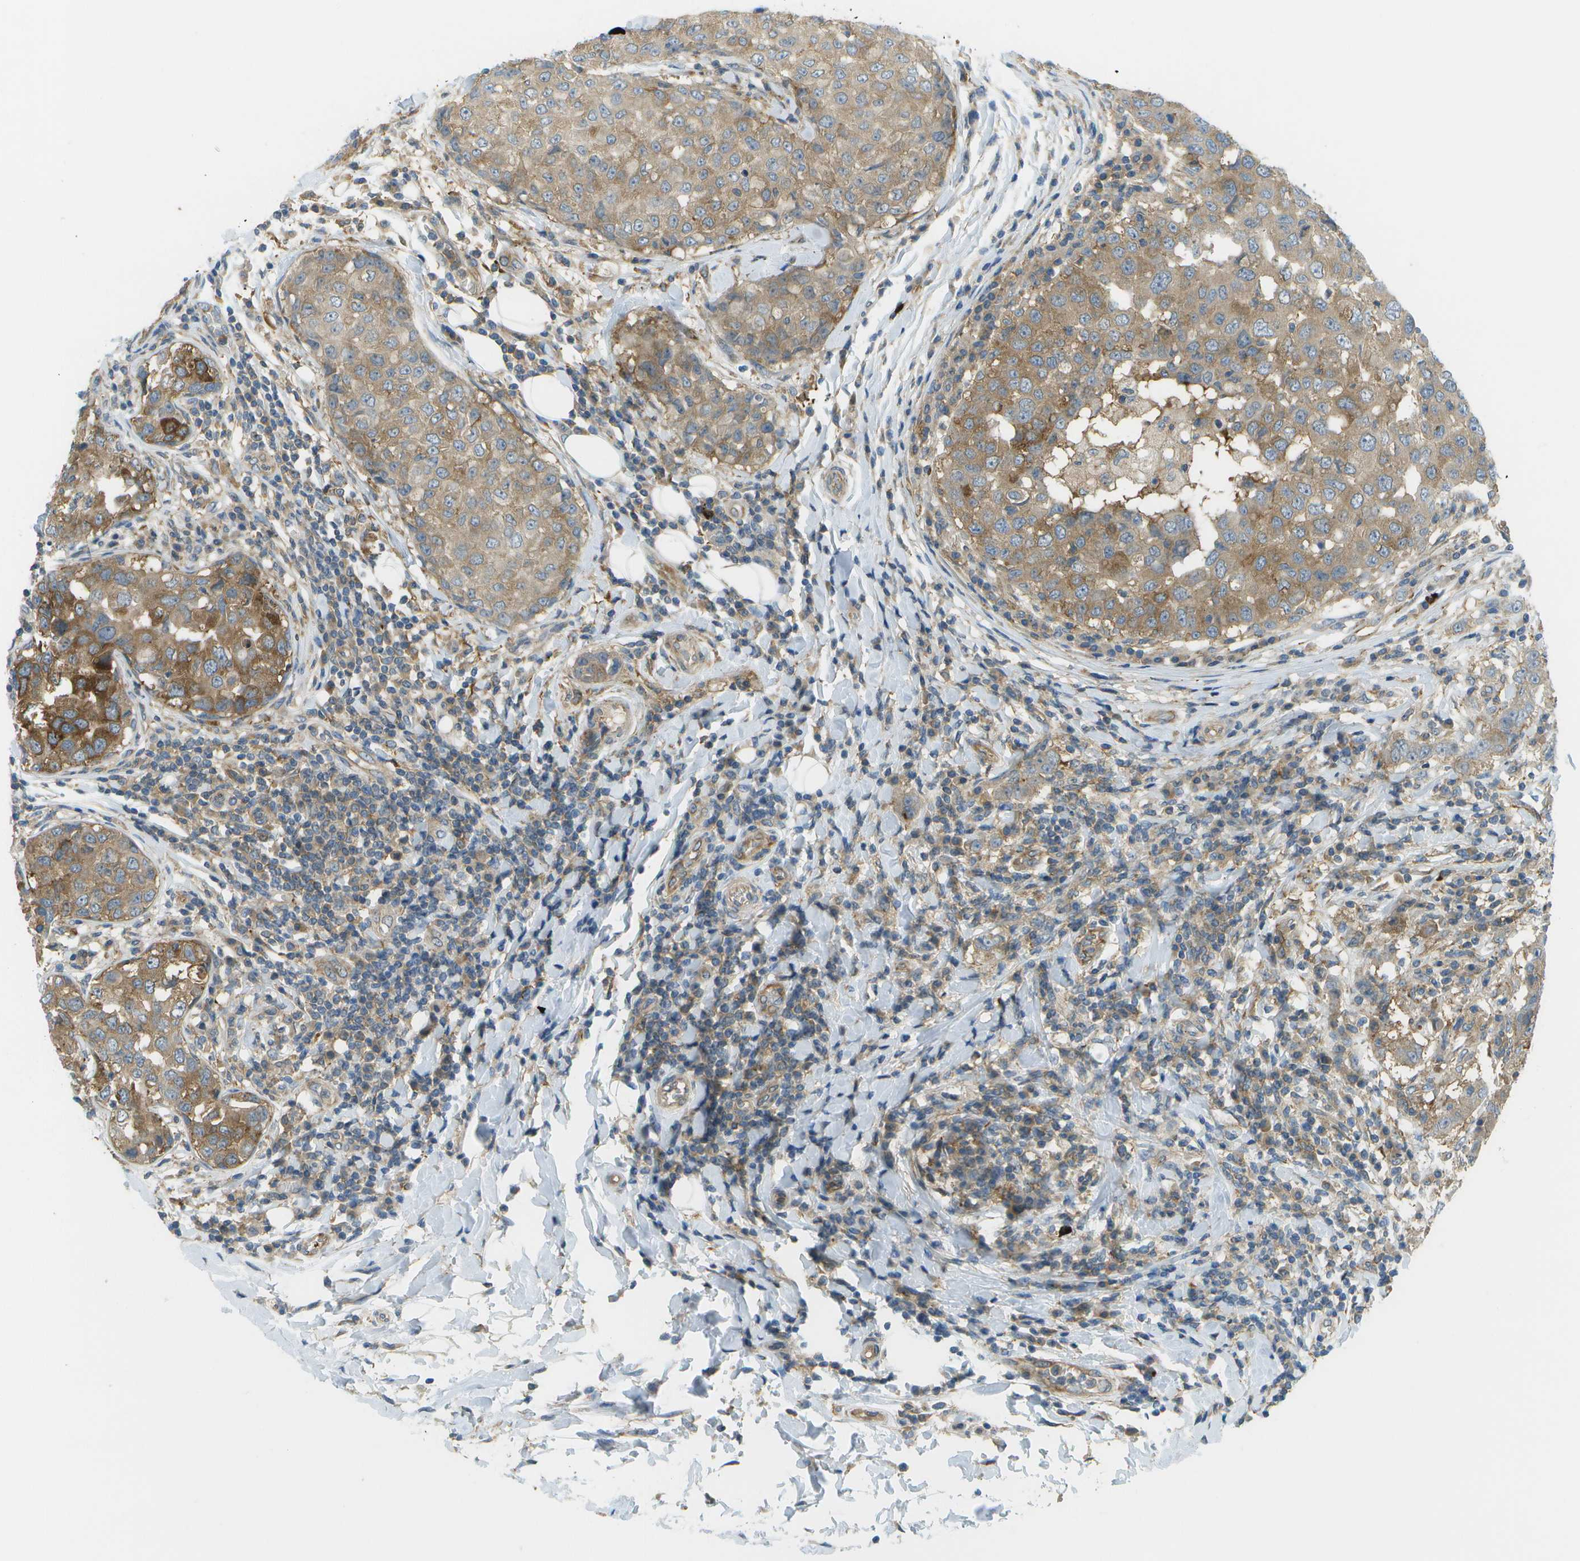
{"staining": {"intensity": "moderate", "quantity": ">75%", "location": "cytoplasmic/membranous"}, "tissue": "breast cancer", "cell_type": "Tumor cells", "image_type": "cancer", "snomed": [{"axis": "morphology", "description": "Duct carcinoma"}, {"axis": "topography", "description": "Breast"}], "caption": "A micrograph of breast cancer stained for a protein exhibits moderate cytoplasmic/membranous brown staining in tumor cells.", "gene": "WNK2", "patient": {"sex": "female", "age": 27}}